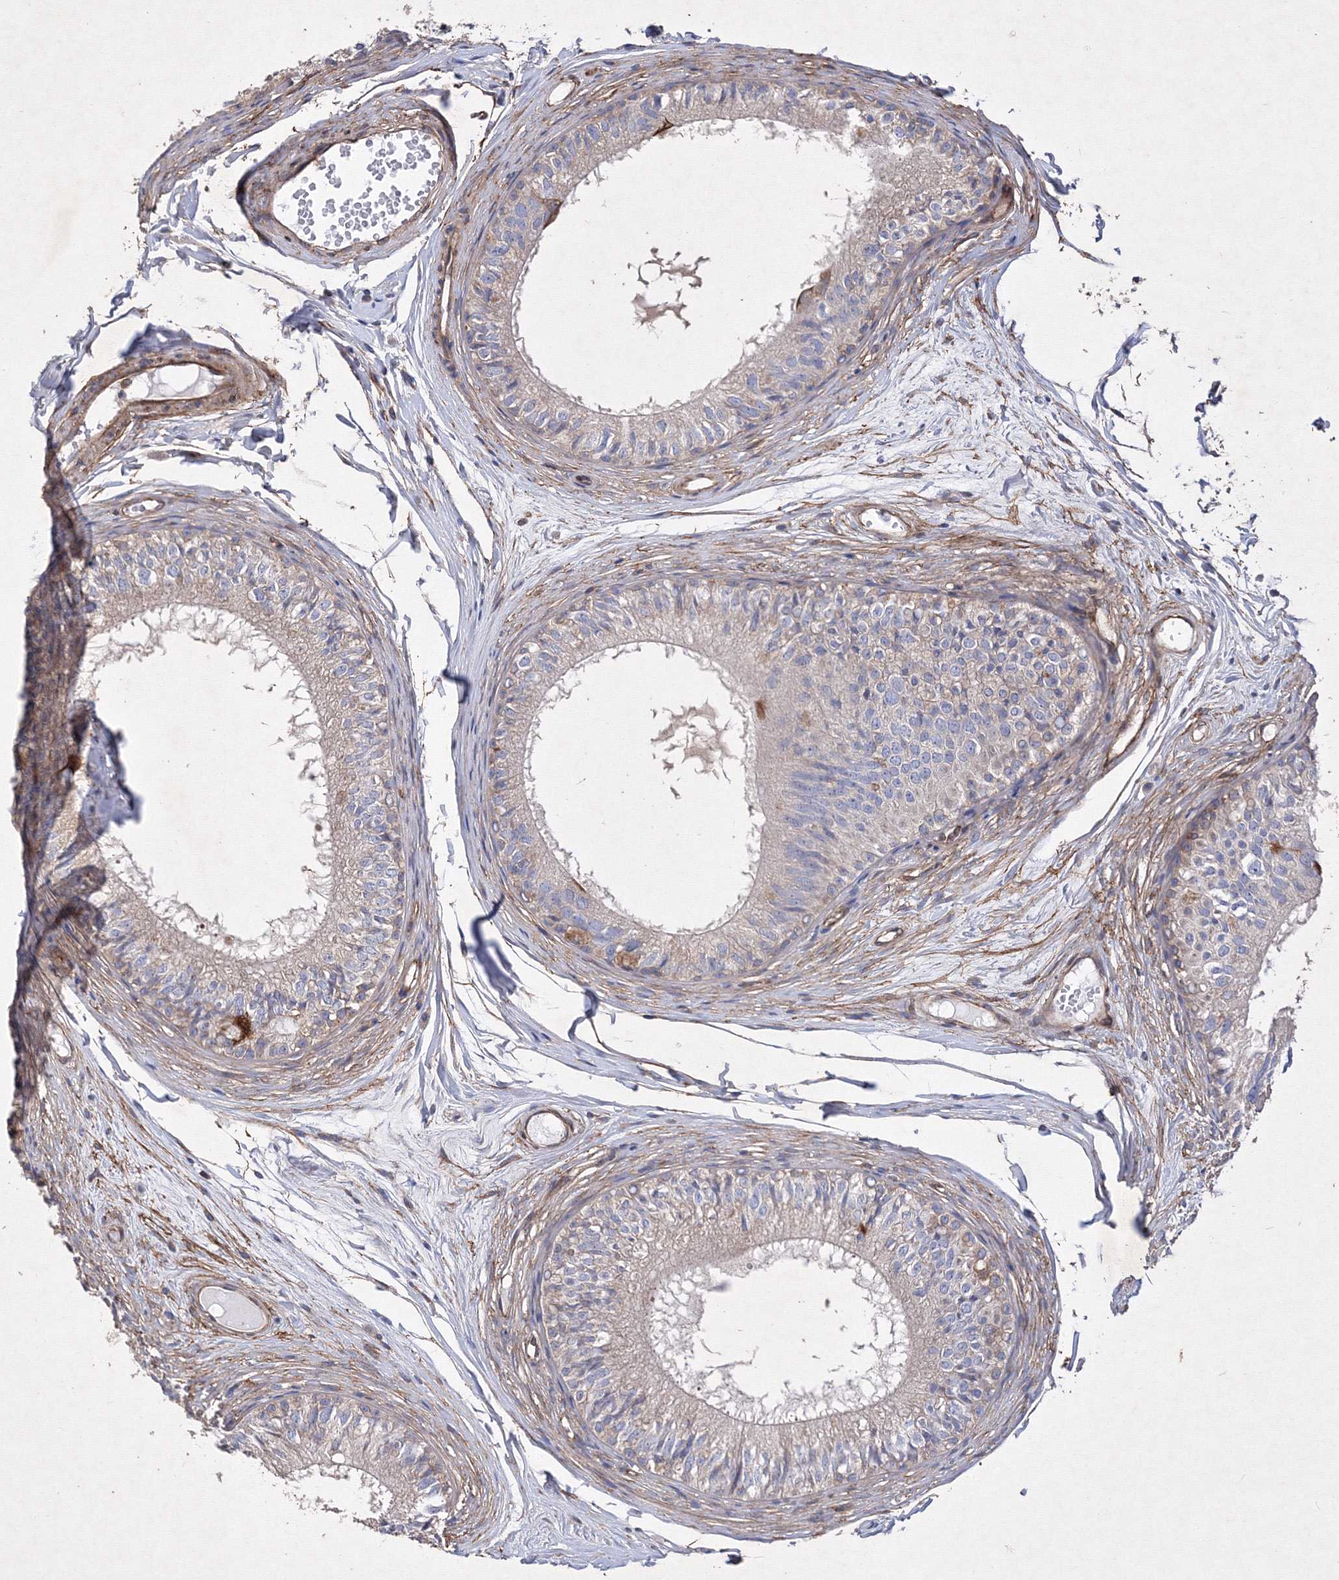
{"staining": {"intensity": "negative", "quantity": "none", "location": "none"}, "tissue": "epididymis", "cell_type": "Glandular cells", "image_type": "normal", "snomed": [{"axis": "morphology", "description": "Normal tissue, NOS"}, {"axis": "morphology", "description": "Seminoma in situ"}, {"axis": "topography", "description": "Testis"}, {"axis": "topography", "description": "Epididymis"}], "caption": "Immunohistochemistry micrograph of unremarkable epididymis stained for a protein (brown), which demonstrates no expression in glandular cells.", "gene": "SNX18", "patient": {"sex": "male", "age": 28}}